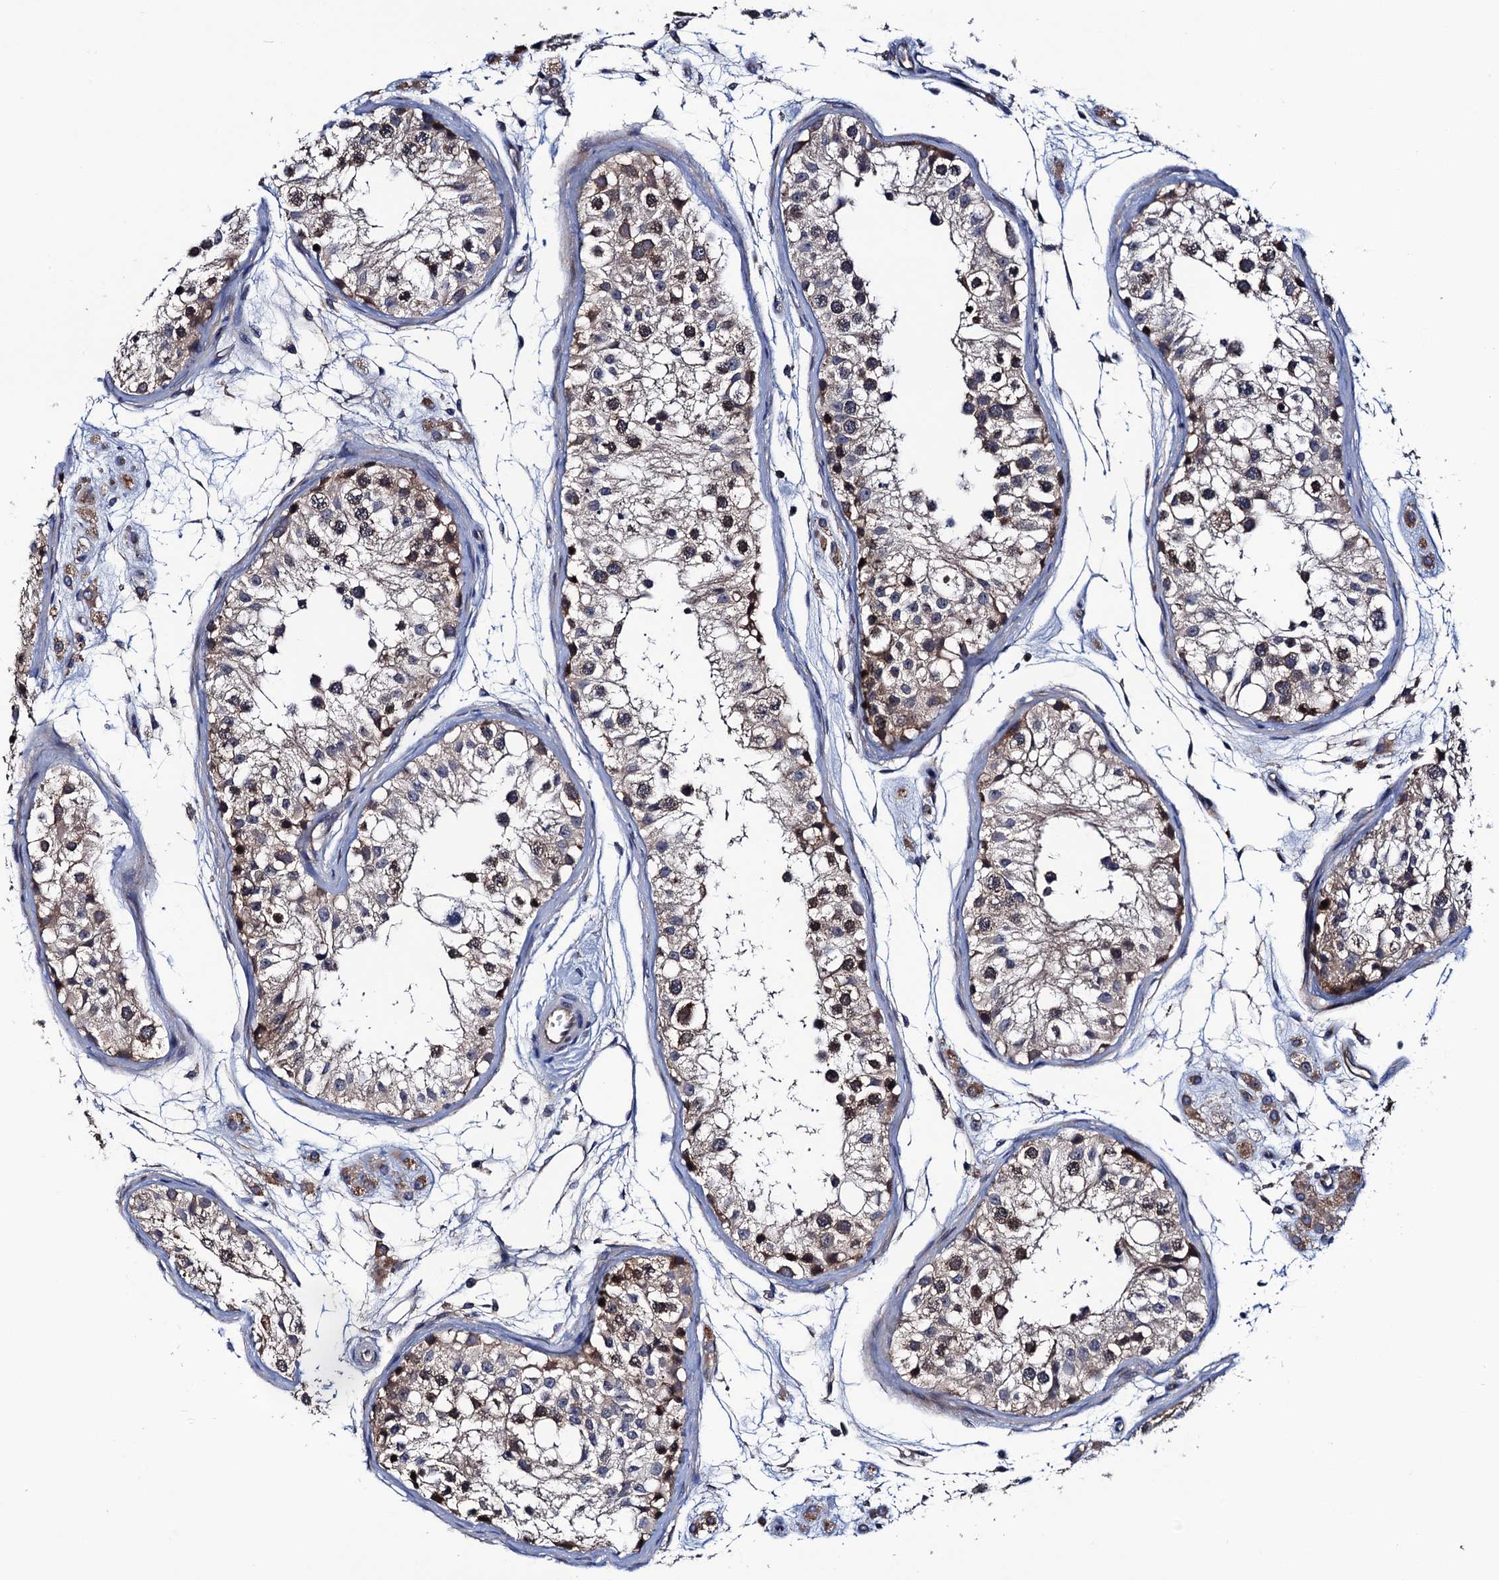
{"staining": {"intensity": "moderate", "quantity": "25%-75%", "location": "cytoplasmic/membranous"}, "tissue": "testis", "cell_type": "Cells in seminiferous ducts", "image_type": "normal", "snomed": [{"axis": "morphology", "description": "Normal tissue, NOS"}, {"axis": "morphology", "description": "Adenocarcinoma, metastatic, NOS"}, {"axis": "topography", "description": "Testis"}], "caption": "Protein expression analysis of normal testis displays moderate cytoplasmic/membranous staining in approximately 25%-75% of cells in seminiferous ducts.", "gene": "TRMT112", "patient": {"sex": "male", "age": 26}}